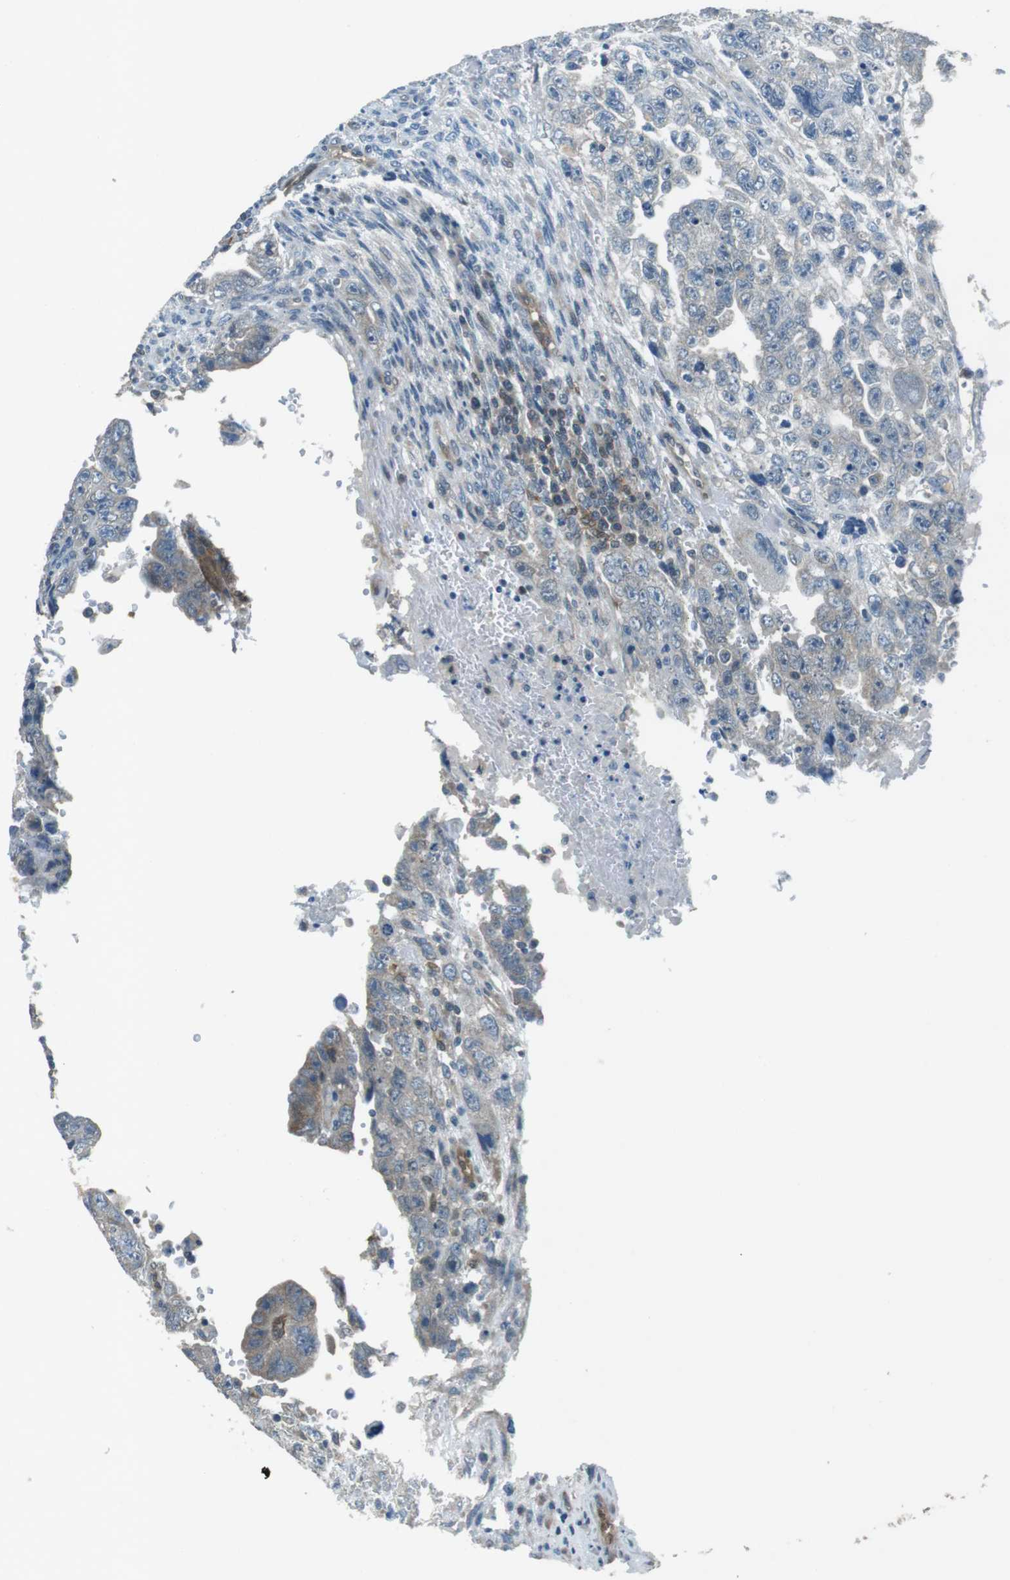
{"staining": {"intensity": "negative", "quantity": "none", "location": "none"}, "tissue": "testis cancer", "cell_type": "Tumor cells", "image_type": "cancer", "snomed": [{"axis": "morphology", "description": "Carcinoma, Embryonal, NOS"}, {"axis": "topography", "description": "Testis"}], "caption": "DAB immunohistochemical staining of human testis cancer (embryonal carcinoma) demonstrates no significant positivity in tumor cells.", "gene": "MFAP3", "patient": {"sex": "male", "age": 28}}